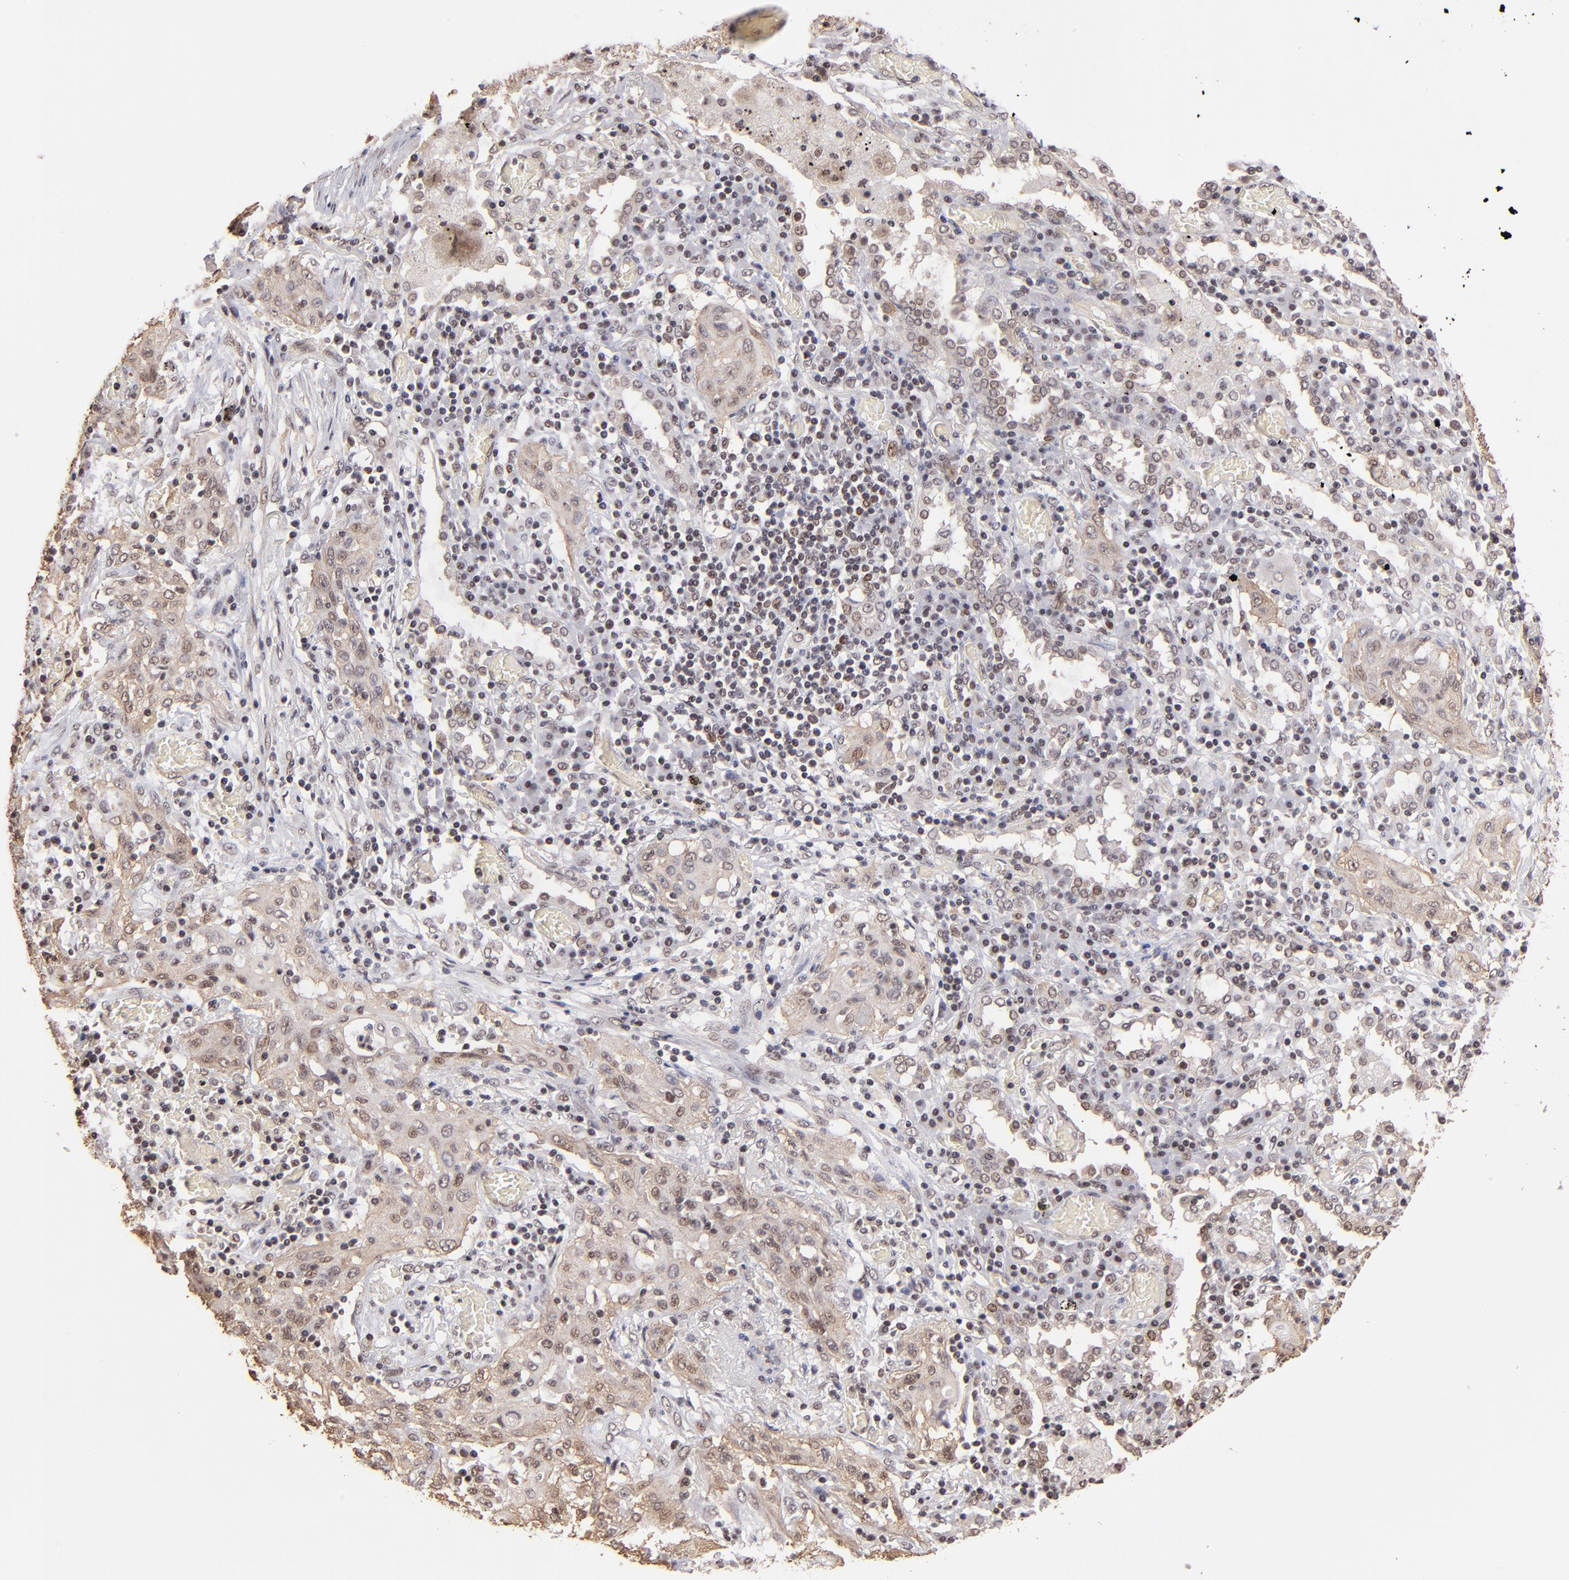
{"staining": {"intensity": "weak", "quantity": "25%-75%", "location": "nuclear"}, "tissue": "lung cancer", "cell_type": "Tumor cells", "image_type": "cancer", "snomed": [{"axis": "morphology", "description": "Squamous cell carcinoma, NOS"}, {"axis": "topography", "description": "Lung"}], "caption": "Lung cancer (squamous cell carcinoma) was stained to show a protein in brown. There is low levels of weak nuclear staining in about 25%-75% of tumor cells.", "gene": "TERF2", "patient": {"sex": "female", "age": 47}}